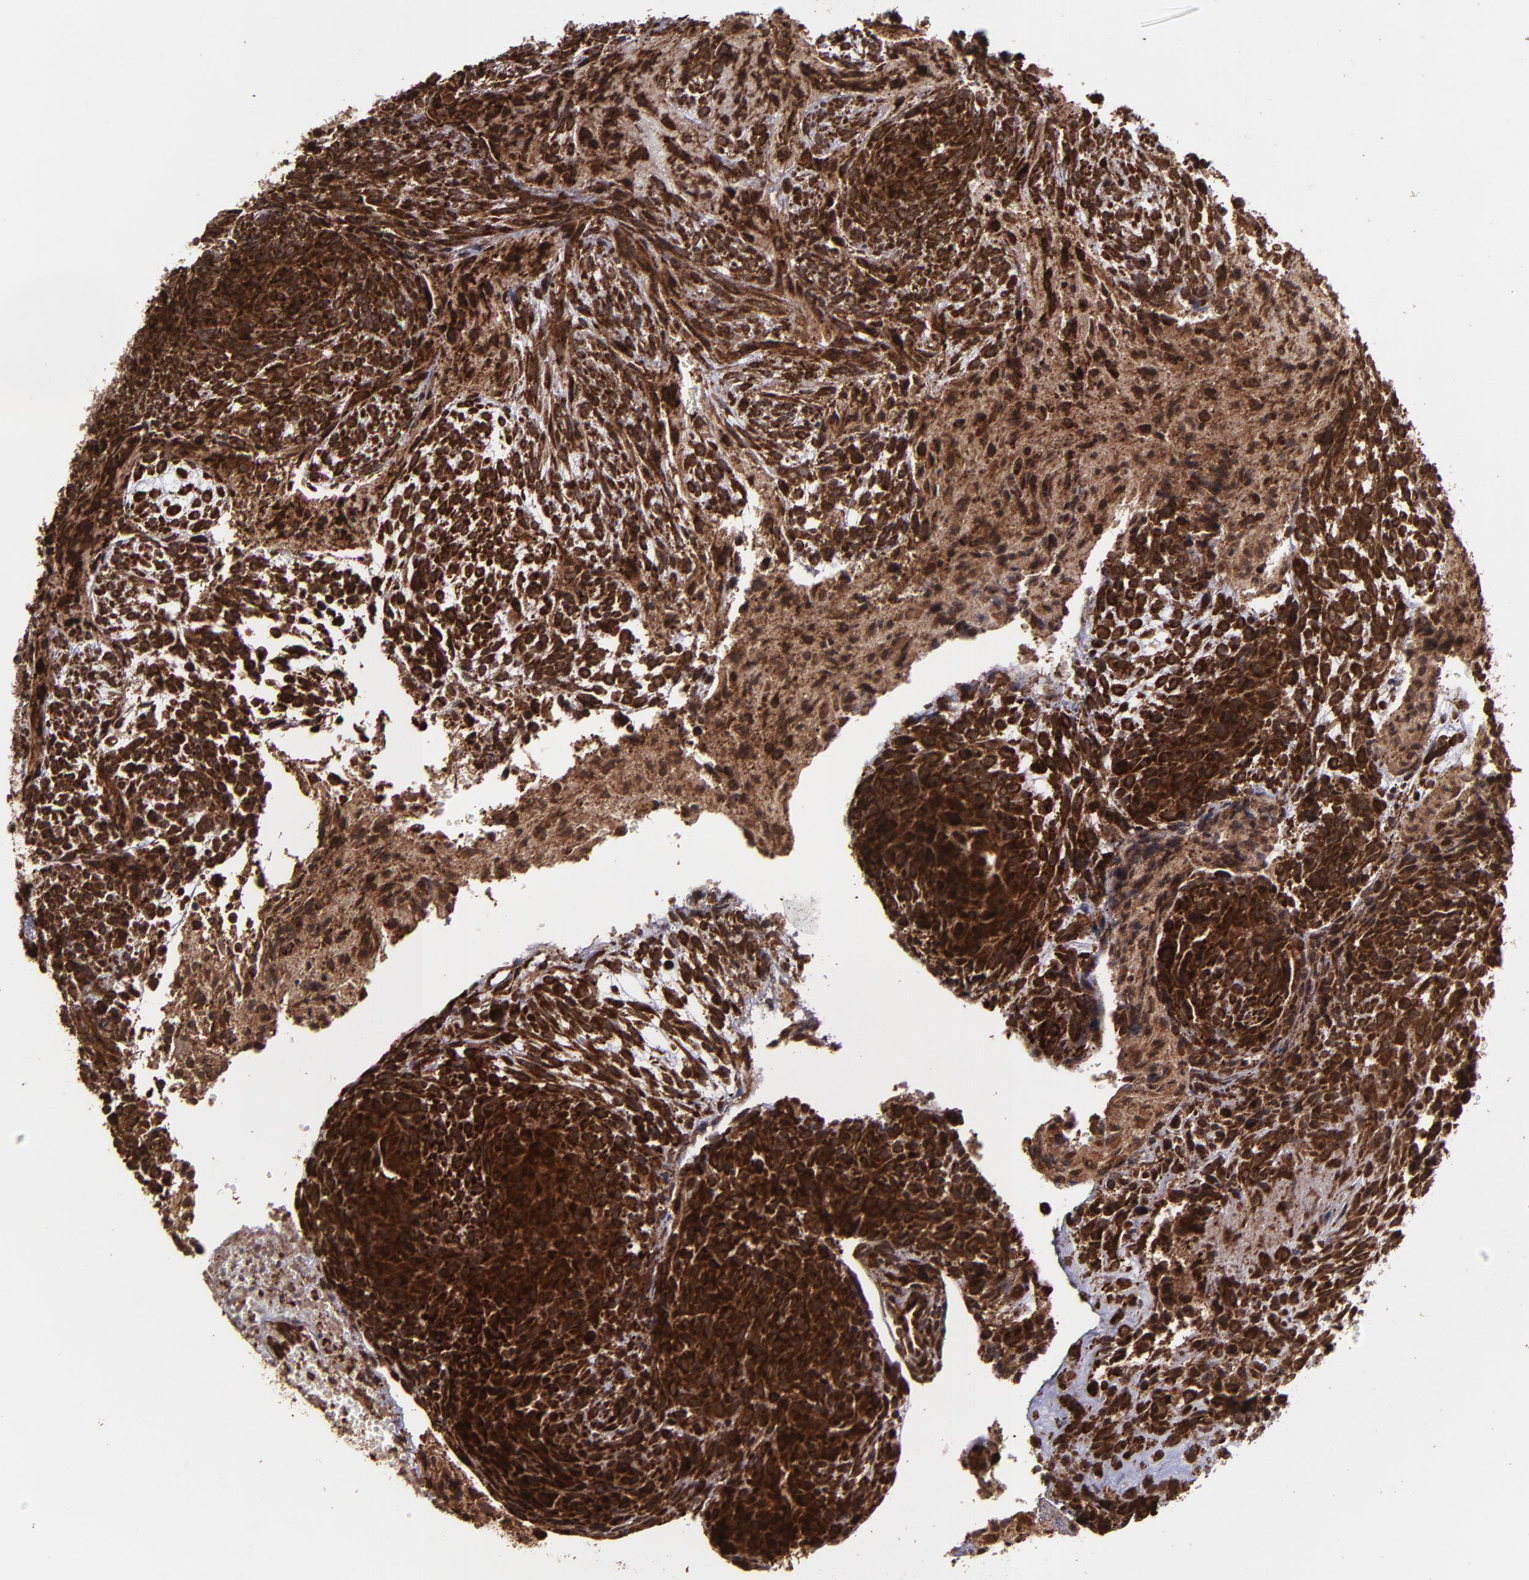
{"staining": {"intensity": "strong", "quantity": ">75%", "location": "cytoplasmic/membranous,nuclear"}, "tissue": "glioma", "cell_type": "Tumor cells", "image_type": "cancer", "snomed": [{"axis": "morphology", "description": "Glioma, malignant, High grade"}, {"axis": "topography", "description": "Cerebral cortex"}], "caption": "Tumor cells exhibit high levels of strong cytoplasmic/membranous and nuclear staining in approximately >75% of cells in human high-grade glioma (malignant).", "gene": "EIF4ENIF1", "patient": {"sex": "female", "age": 55}}